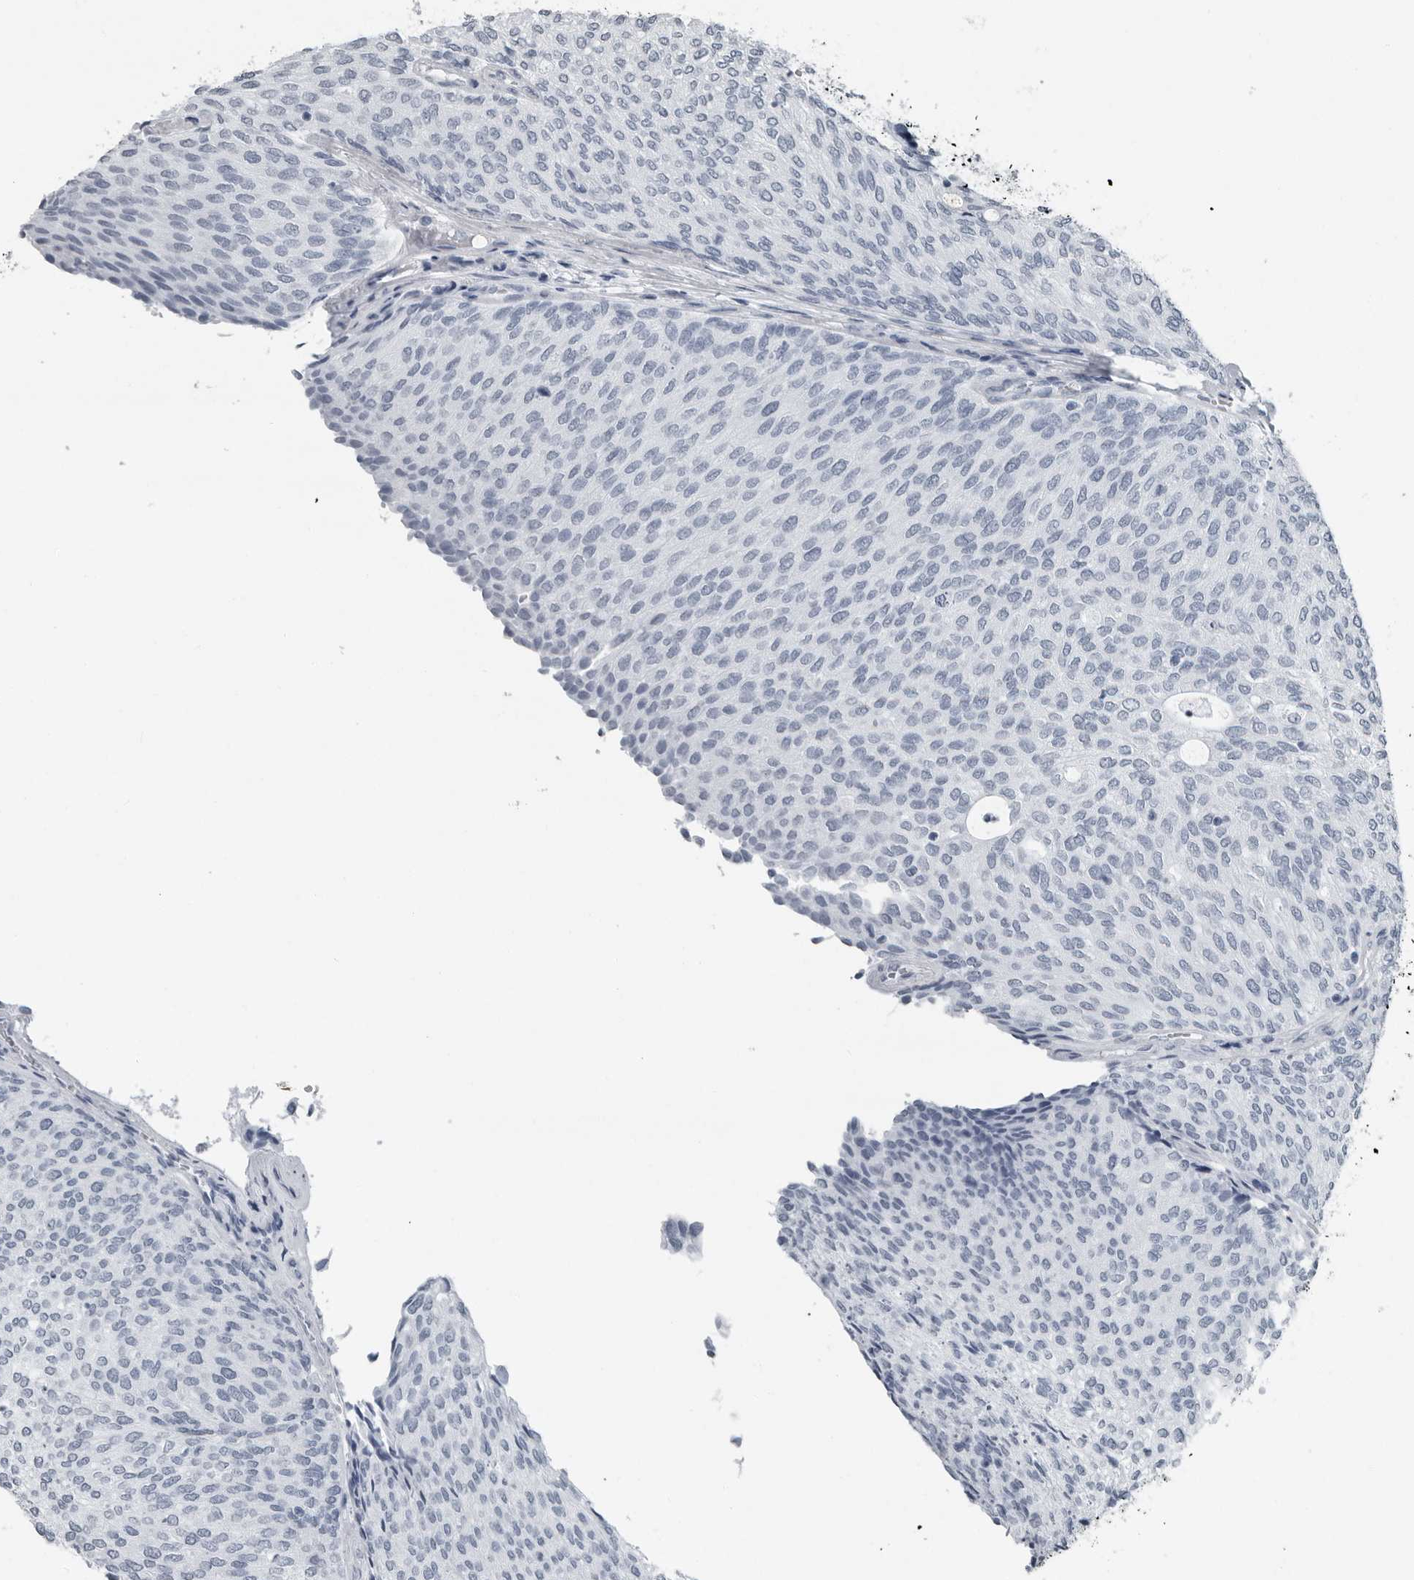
{"staining": {"intensity": "negative", "quantity": "none", "location": "none"}, "tissue": "urothelial cancer", "cell_type": "Tumor cells", "image_type": "cancer", "snomed": [{"axis": "morphology", "description": "Urothelial carcinoma, Low grade"}, {"axis": "topography", "description": "Urinary bladder"}], "caption": "An image of human low-grade urothelial carcinoma is negative for staining in tumor cells.", "gene": "PRSS1", "patient": {"sex": "female", "age": 79}}